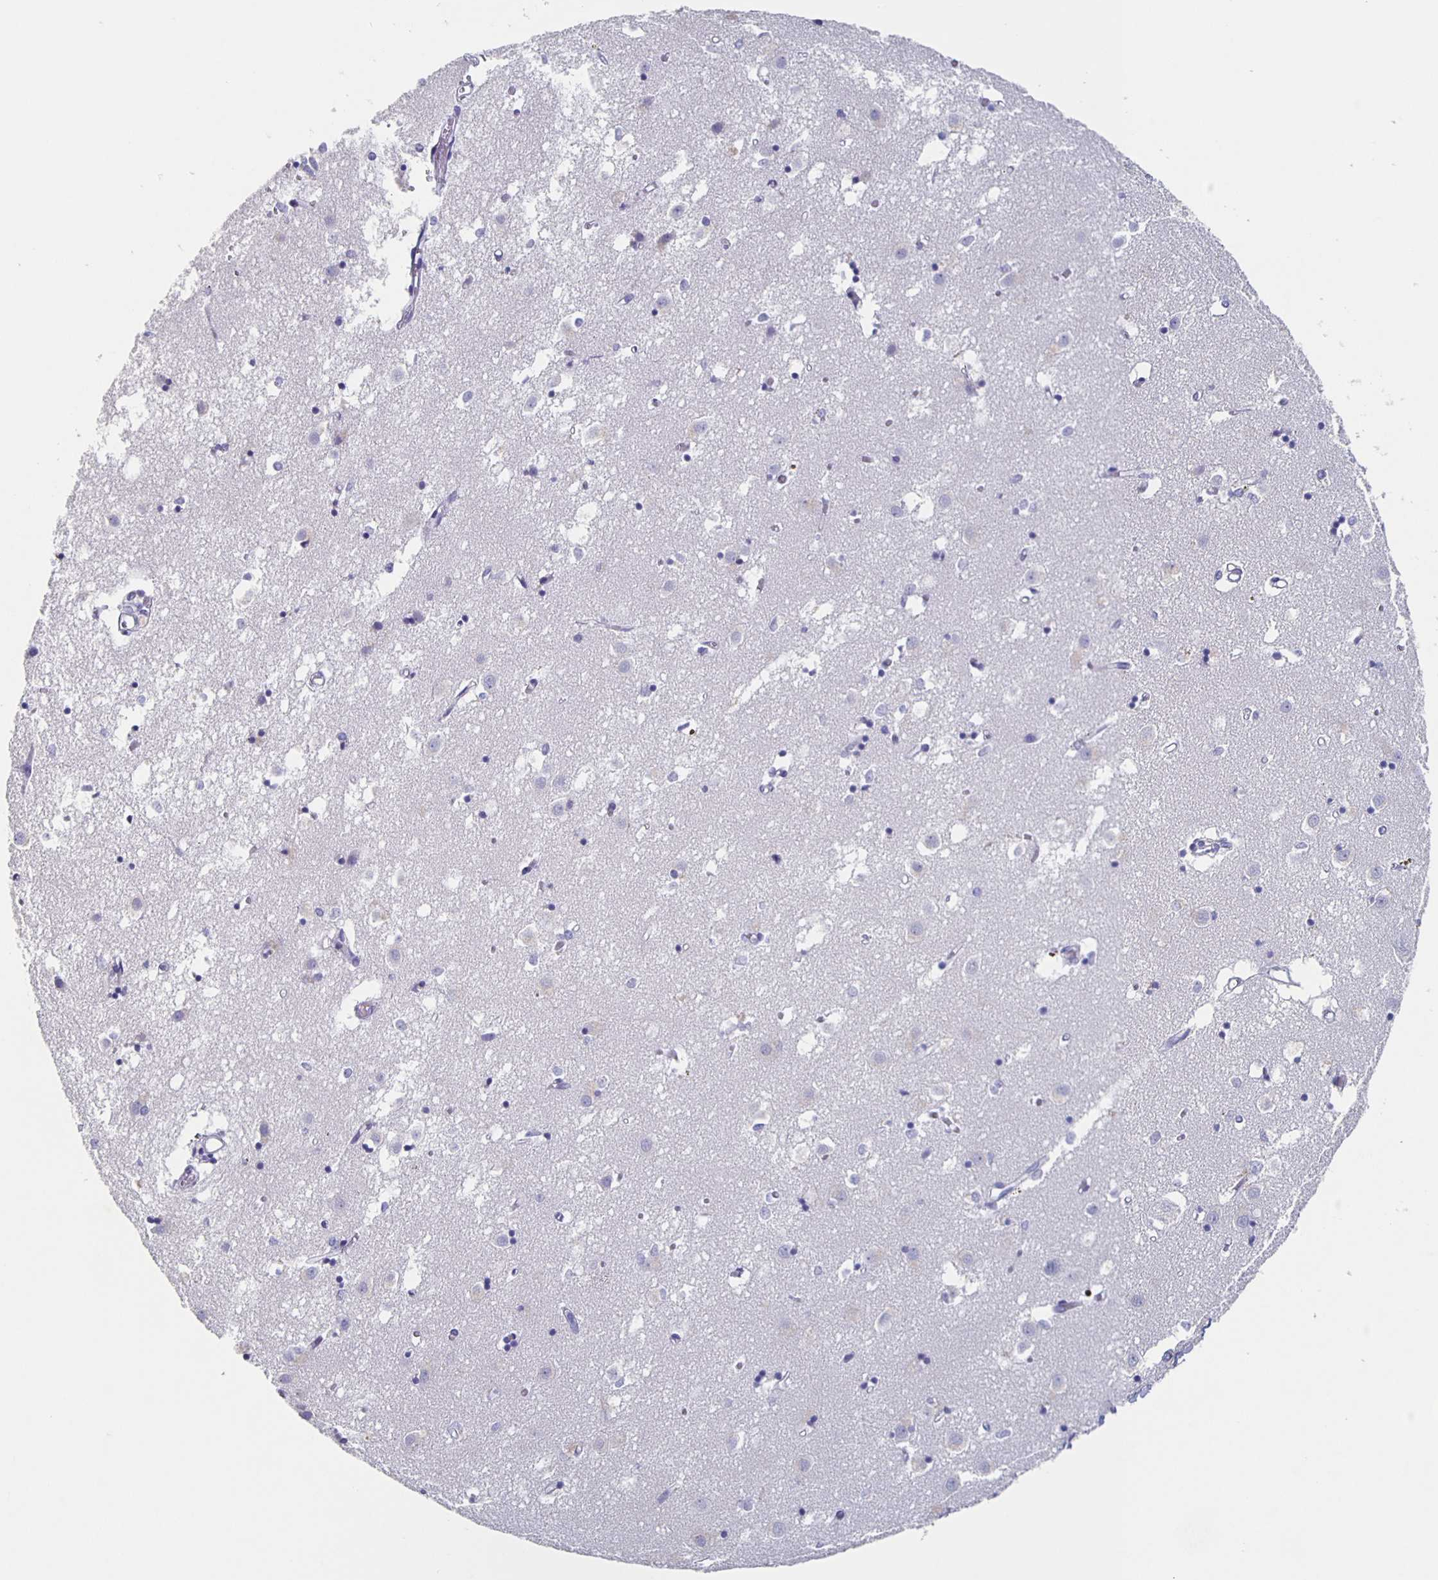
{"staining": {"intensity": "negative", "quantity": "none", "location": "none"}, "tissue": "caudate", "cell_type": "Glial cells", "image_type": "normal", "snomed": [{"axis": "morphology", "description": "Normal tissue, NOS"}, {"axis": "topography", "description": "Lateral ventricle wall"}], "caption": "Caudate was stained to show a protein in brown. There is no significant staining in glial cells. The staining is performed using DAB (3,3'-diaminobenzidine) brown chromogen with nuclei counter-stained in using hematoxylin.", "gene": "SLC34A2", "patient": {"sex": "male", "age": 70}}